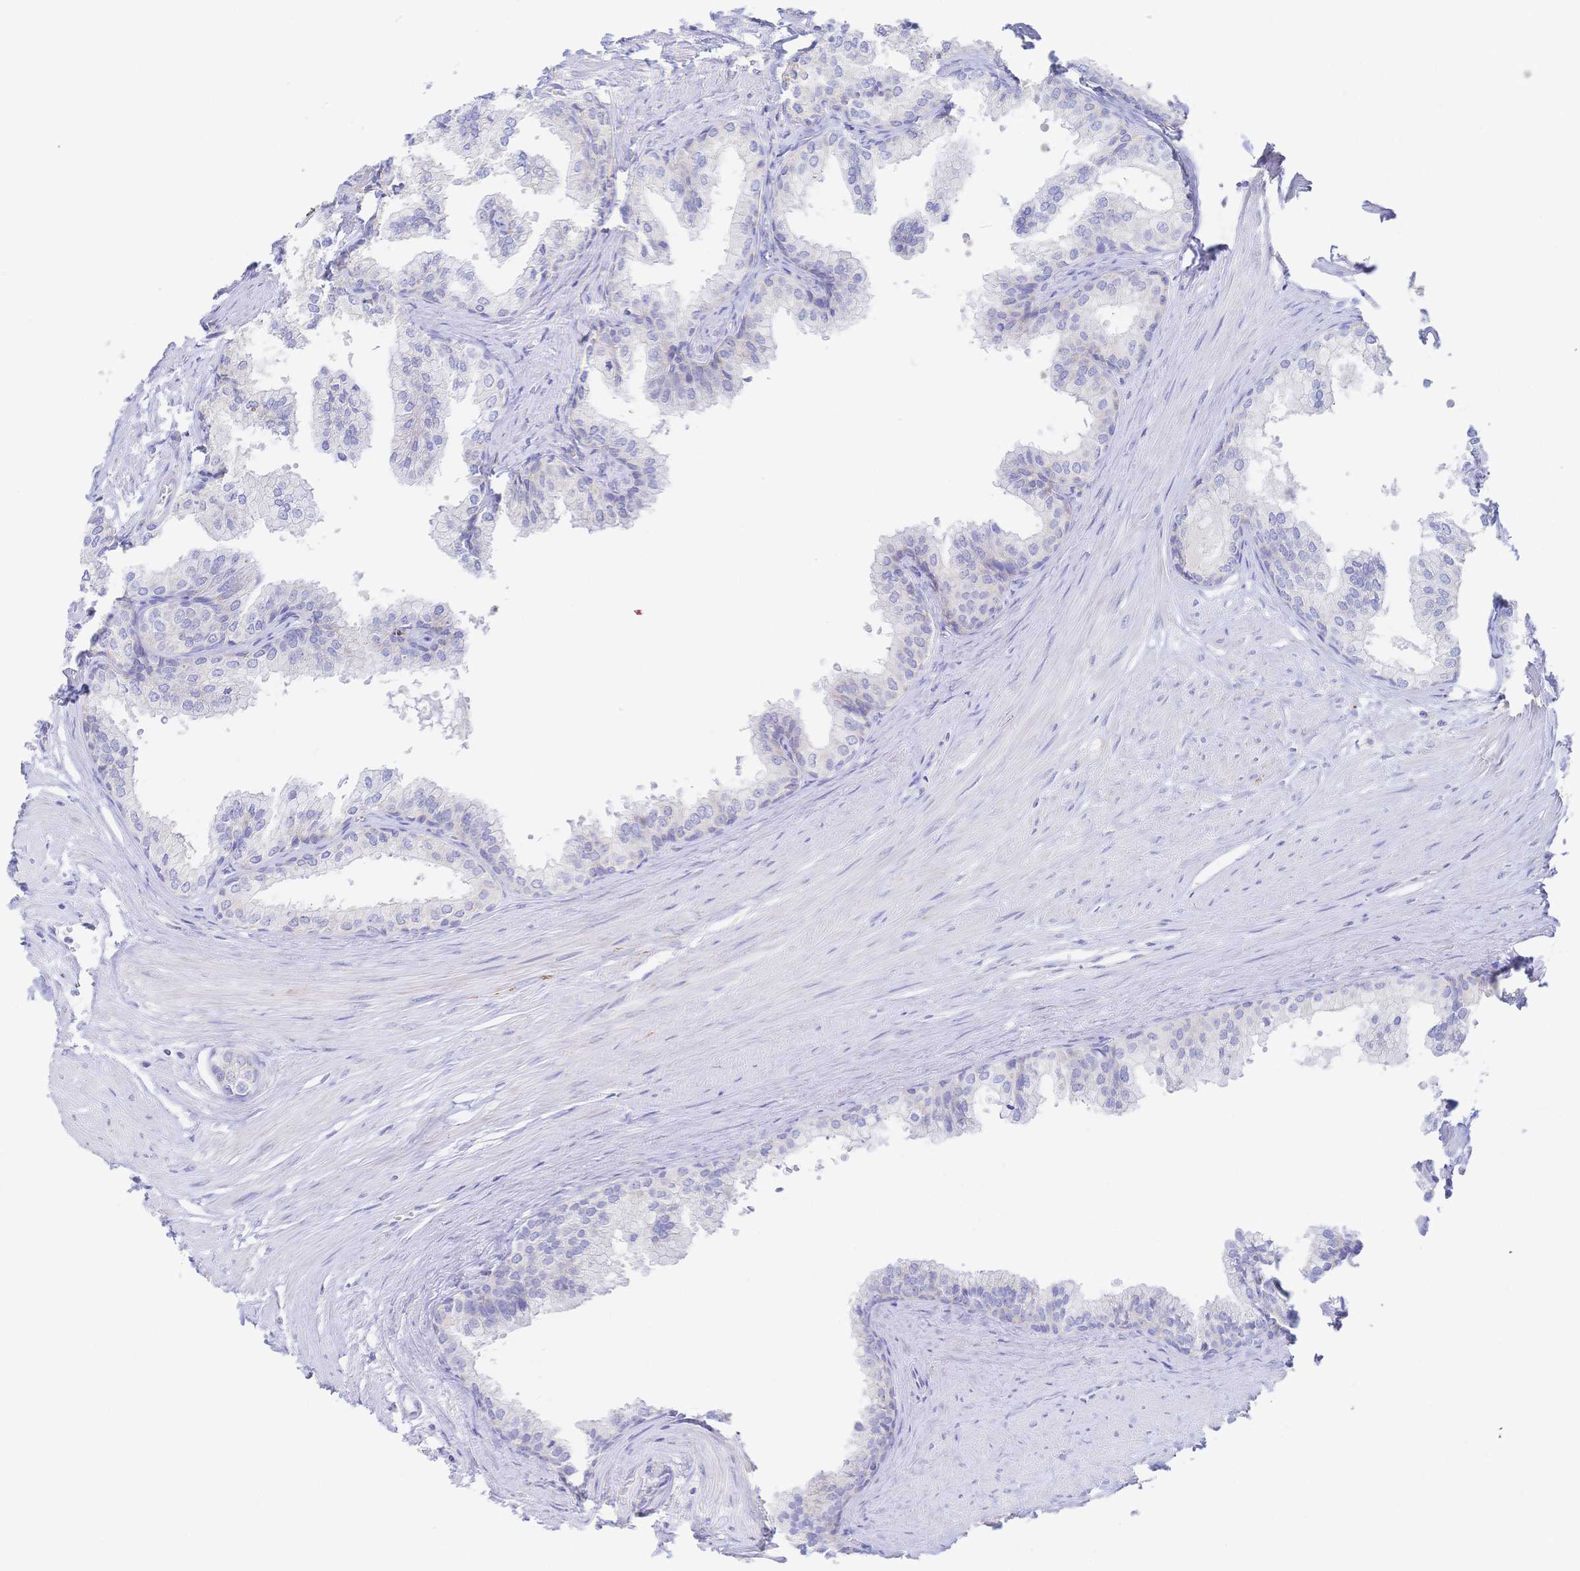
{"staining": {"intensity": "negative", "quantity": "none", "location": "none"}, "tissue": "prostate", "cell_type": "Glandular cells", "image_type": "normal", "snomed": [{"axis": "morphology", "description": "Normal tissue, NOS"}, {"axis": "topography", "description": "Prostate"}, {"axis": "topography", "description": "Peripheral nerve tissue"}], "caption": "IHC of unremarkable human prostate reveals no expression in glandular cells. Brightfield microscopy of immunohistochemistry (IHC) stained with DAB (3,3'-diaminobenzidine) (brown) and hematoxylin (blue), captured at high magnification.", "gene": "SYNGR4", "patient": {"sex": "male", "age": 55}}